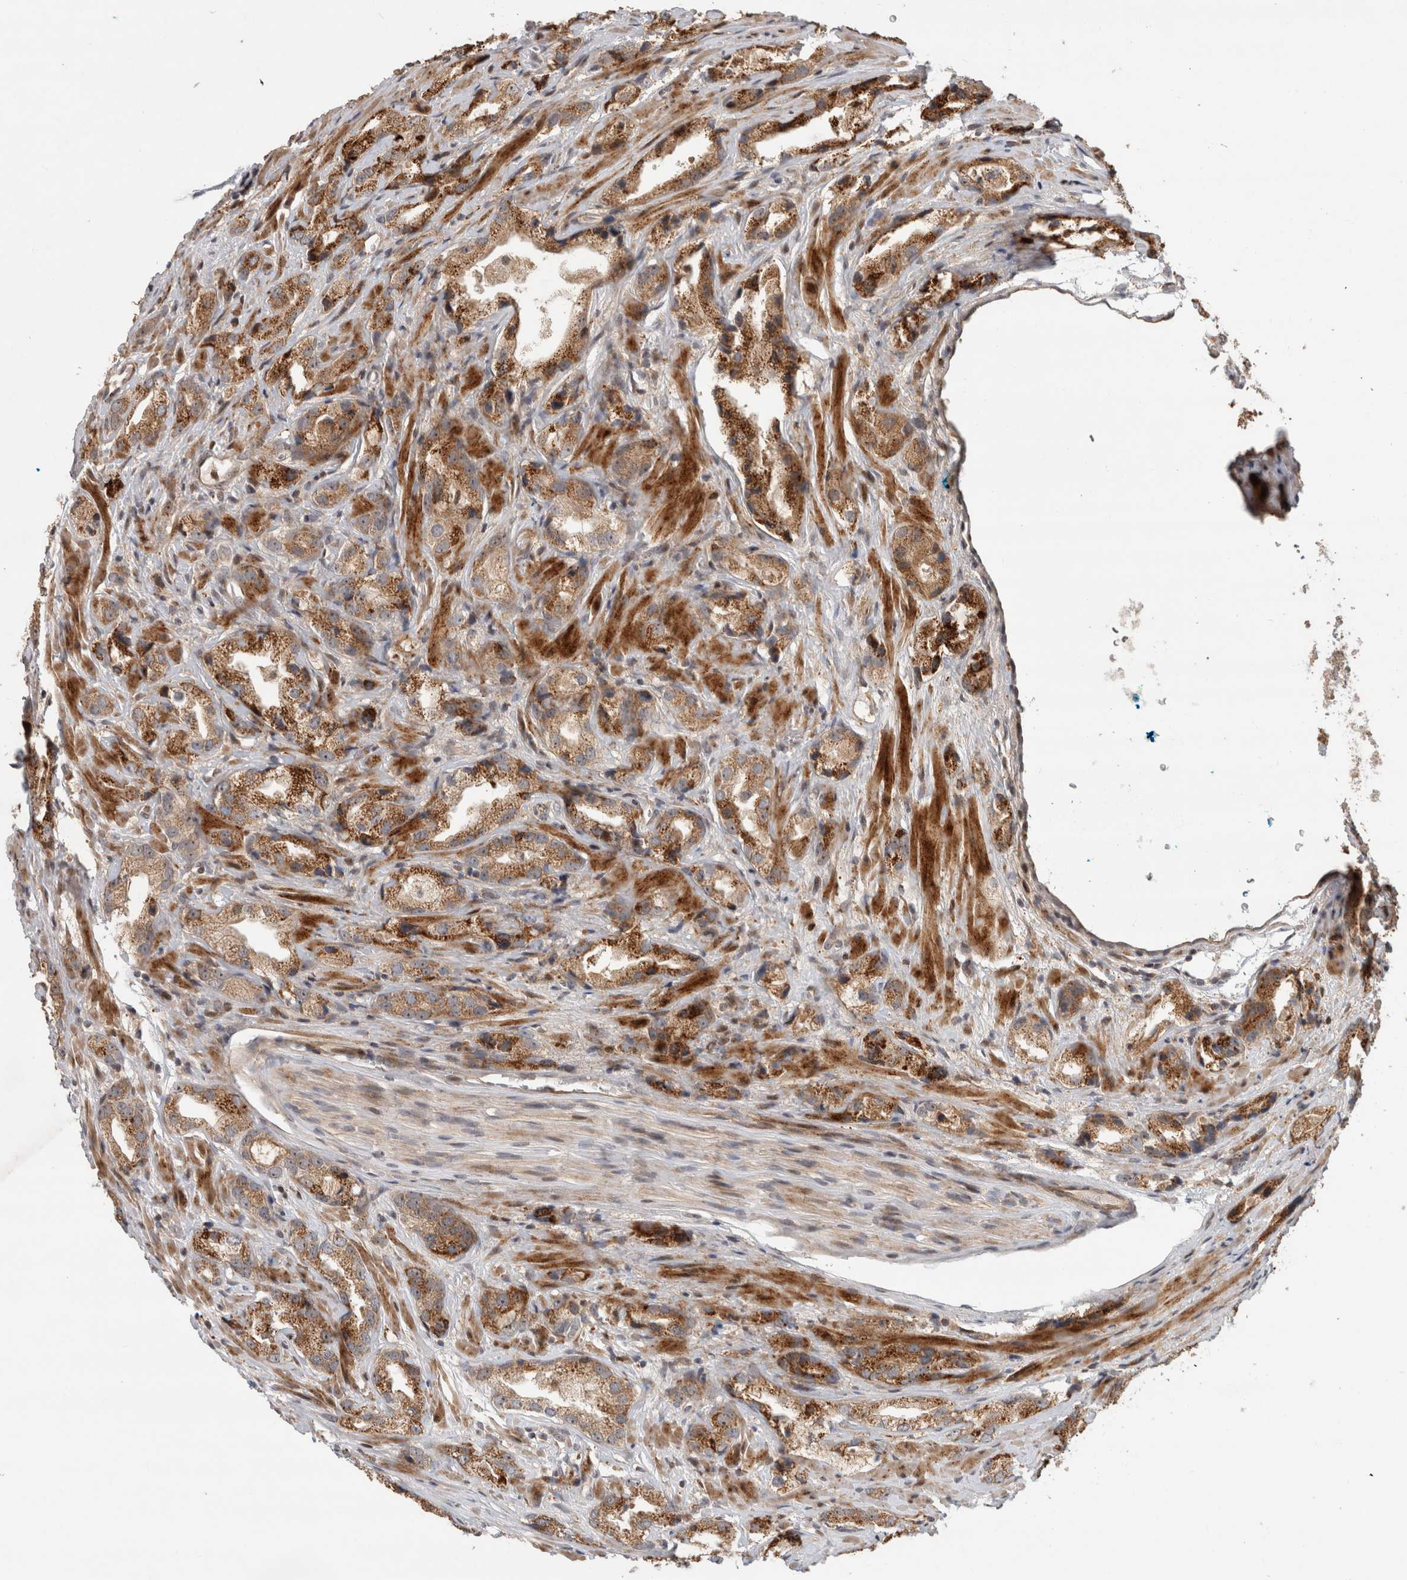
{"staining": {"intensity": "strong", "quantity": ">75%", "location": "cytoplasmic/membranous"}, "tissue": "prostate cancer", "cell_type": "Tumor cells", "image_type": "cancer", "snomed": [{"axis": "morphology", "description": "Adenocarcinoma, High grade"}, {"axis": "topography", "description": "Prostate"}], "caption": "A photomicrograph of human prostate cancer (high-grade adenocarcinoma) stained for a protein demonstrates strong cytoplasmic/membranous brown staining in tumor cells. Immunohistochemistry (ihc) stains the protein in brown and the nuclei are stained blue.", "gene": "INSRR", "patient": {"sex": "male", "age": 63}}